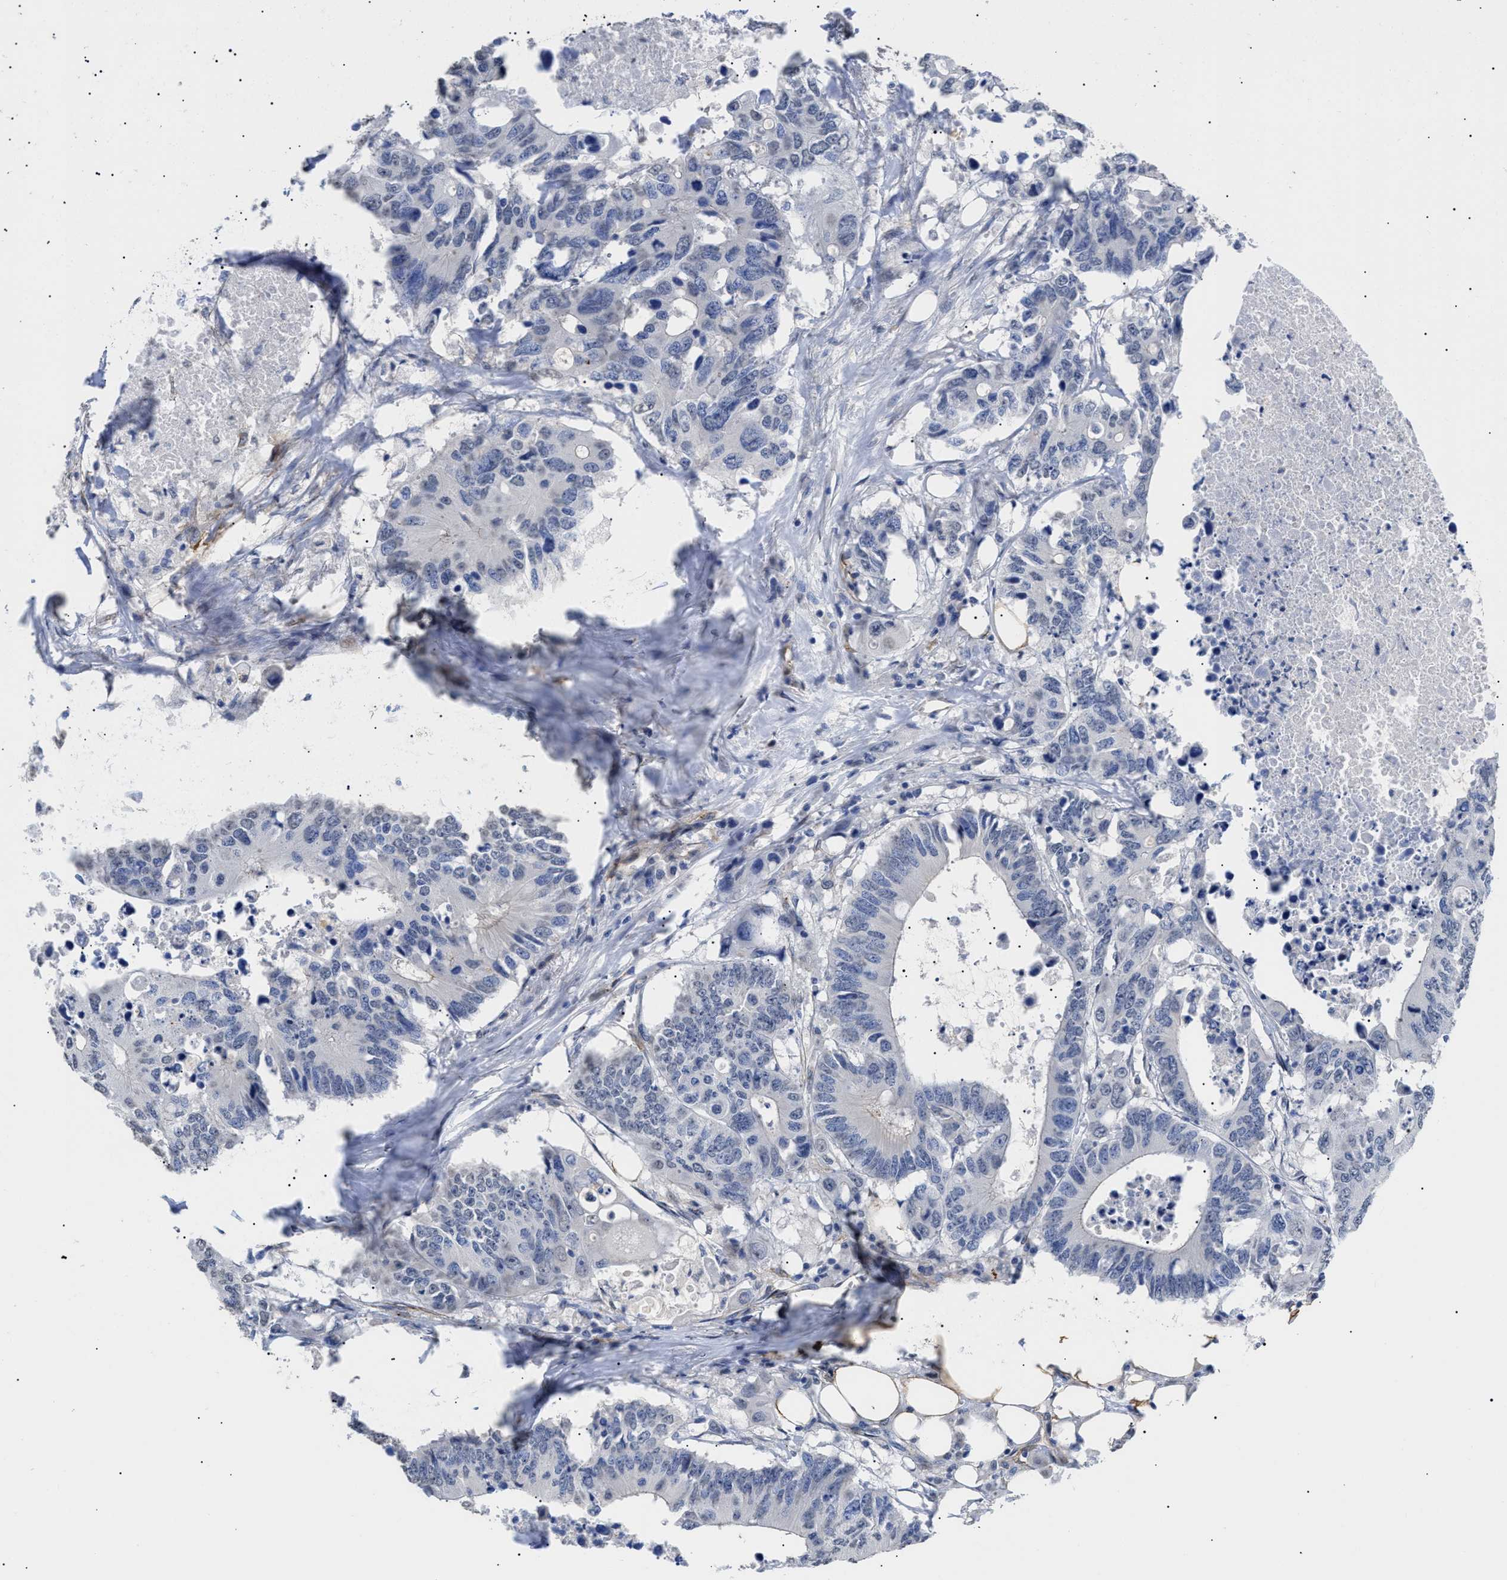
{"staining": {"intensity": "negative", "quantity": "none", "location": "none"}, "tissue": "colorectal cancer", "cell_type": "Tumor cells", "image_type": "cancer", "snomed": [{"axis": "morphology", "description": "Adenocarcinoma, NOS"}, {"axis": "topography", "description": "Colon"}], "caption": "The micrograph demonstrates no significant positivity in tumor cells of colorectal adenocarcinoma.", "gene": "SFXN5", "patient": {"sex": "male", "age": 71}}